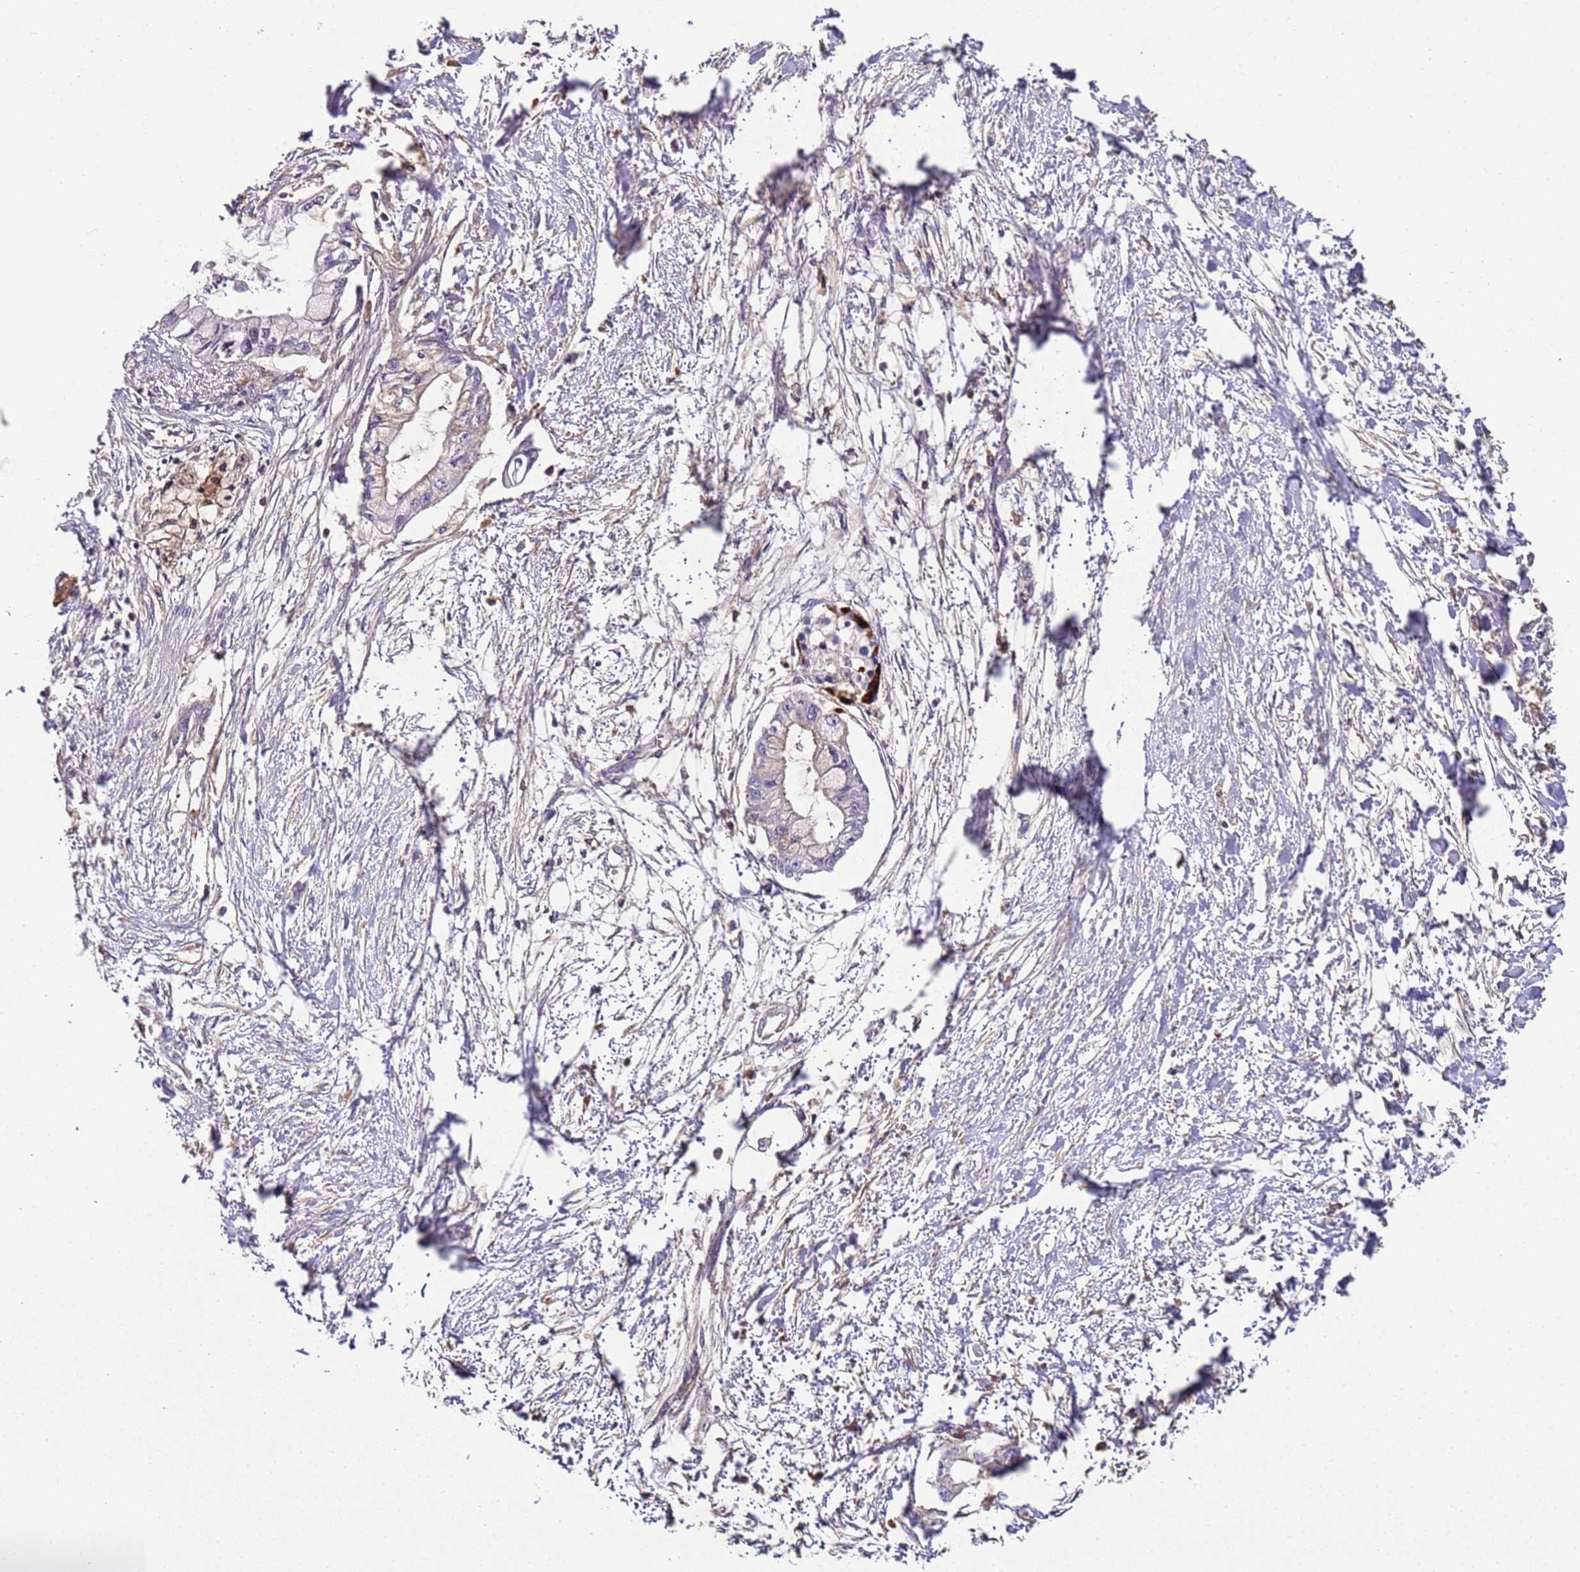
{"staining": {"intensity": "negative", "quantity": "none", "location": "none"}, "tissue": "pancreatic cancer", "cell_type": "Tumor cells", "image_type": "cancer", "snomed": [{"axis": "morphology", "description": "Adenocarcinoma, NOS"}, {"axis": "topography", "description": "Pancreas"}], "caption": "Protein analysis of adenocarcinoma (pancreatic) reveals no significant positivity in tumor cells.", "gene": "CYP2U1", "patient": {"sex": "male", "age": 48}}